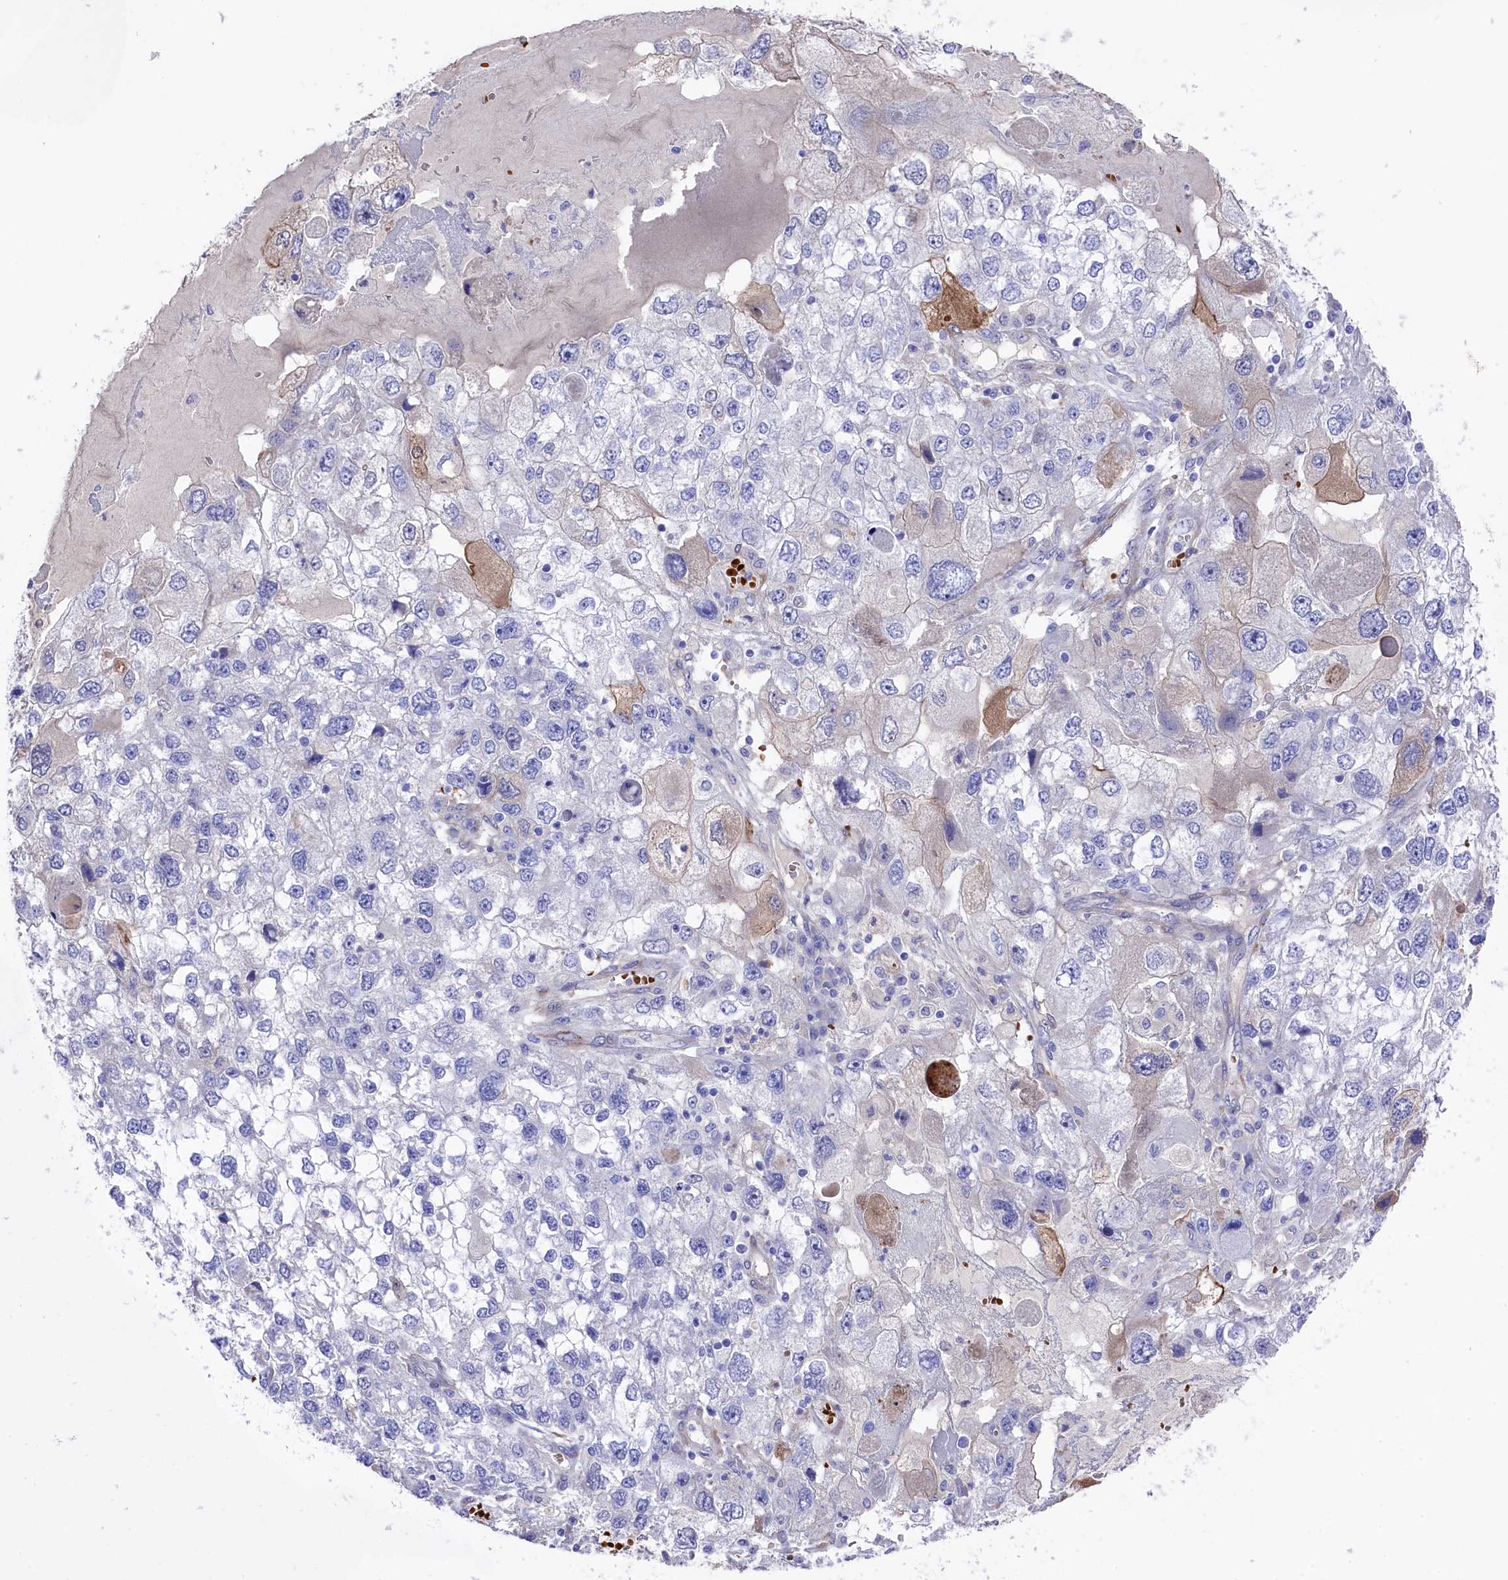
{"staining": {"intensity": "moderate", "quantity": "<25%", "location": "cytoplasmic/membranous"}, "tissue": "endometrial cancer", "cell_type": "Tumor cells", "image_type": "cancer", "snomed": [{"axis": "morphology", "description": "Adenocarcinoma, NOS"}, {"axis": "topography", "description": "Endometrium"}], "caption": "DAB immunohistochemical staining of human endometrial cancer demonstrates moderate cytoplasmic/membranous protein staining in about <25% of tumor cells.", "gene": "LHFPL4", "patient": {"sex": "female", "age": 49}}